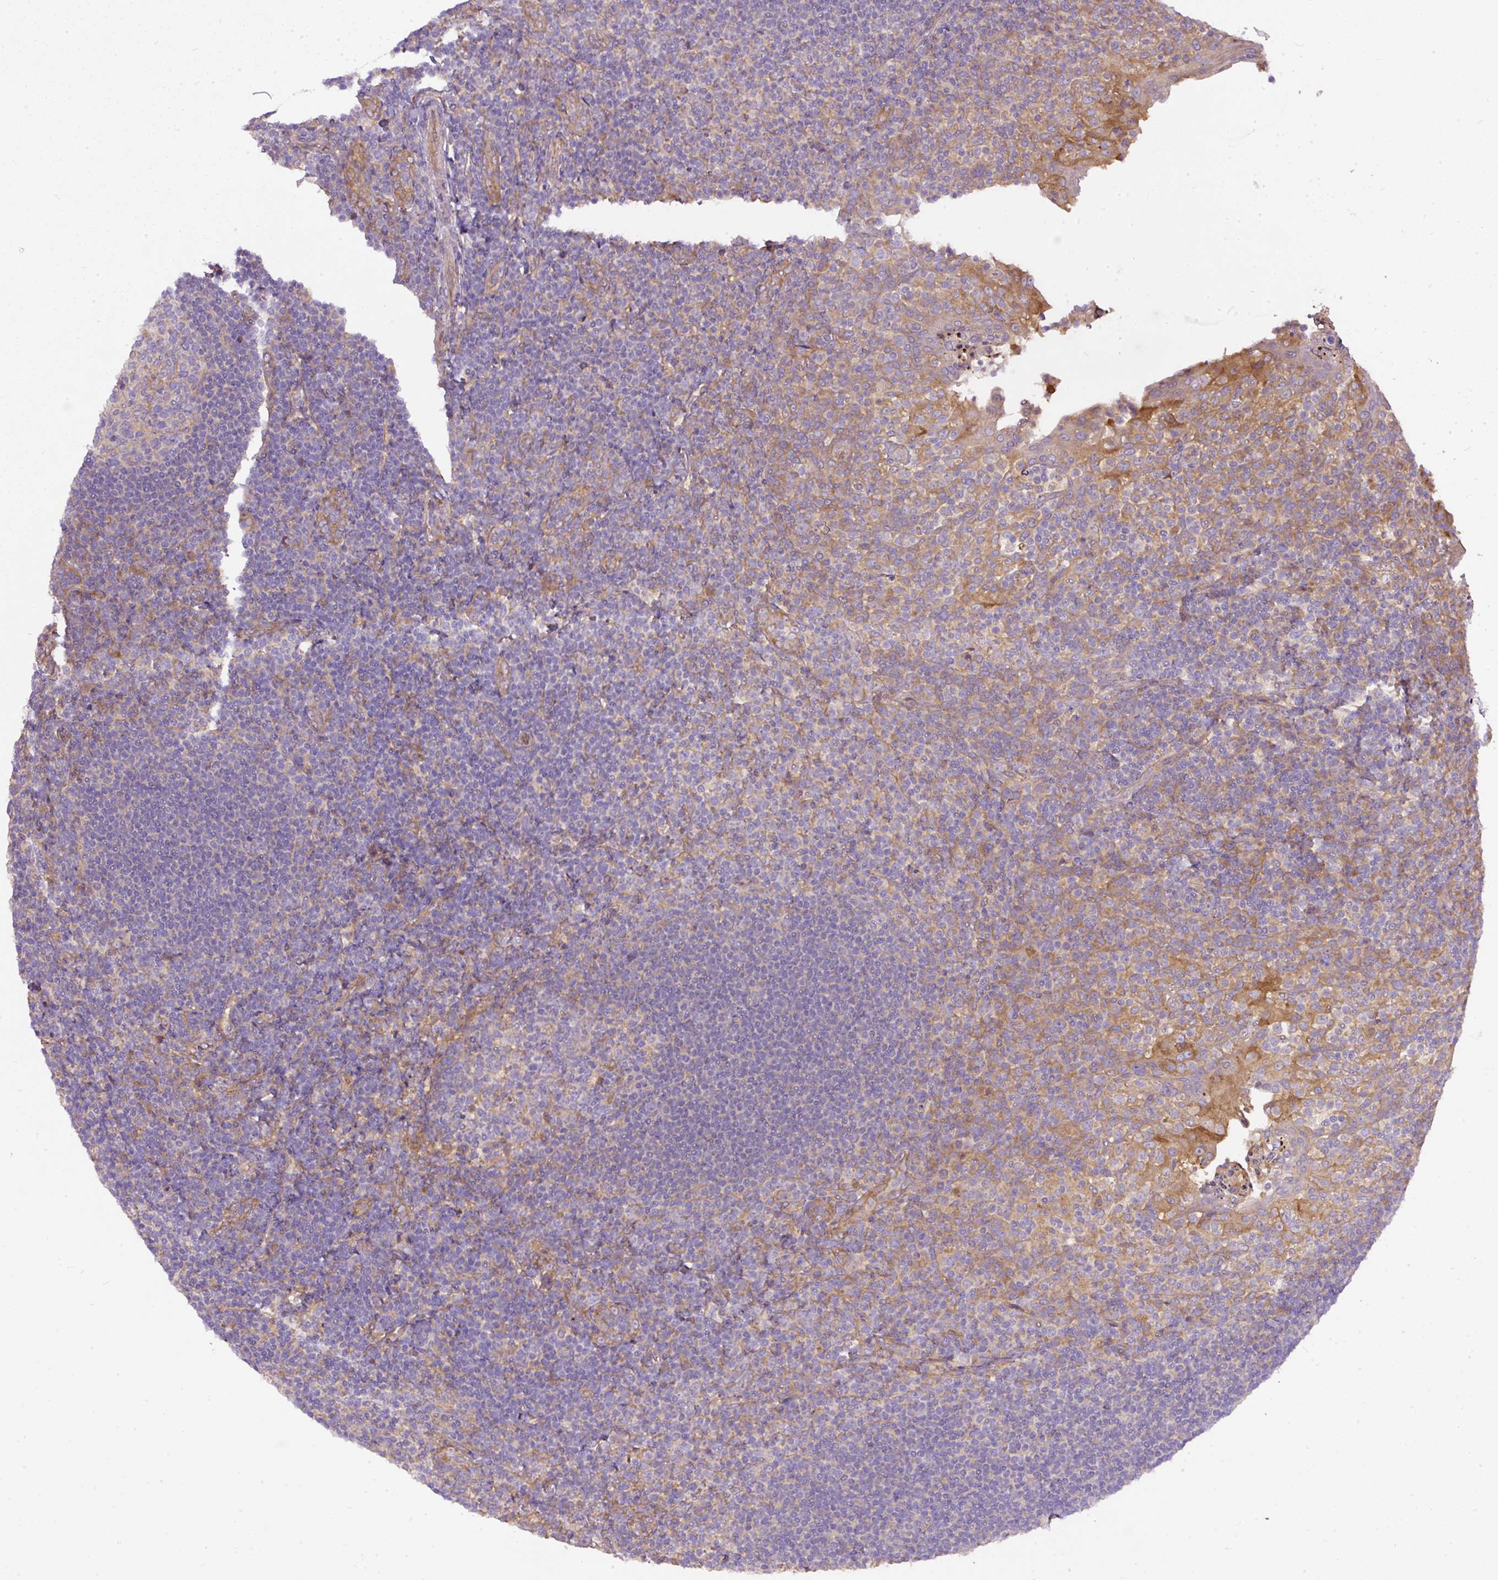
{"staining": {"intensity": "negative", "quantity": "none", "location": "none"}, "tissue": "tonsil", "cell_type": "Germinal center cells", "image_type": "normal", "snomed": [{"axis": "morphology", "description": "Normal tissue, NOS"}, {"axis": "topography", "description": "Tonsil"}], "caption": "This is a micrograph of immunohistochemistry staining of normal tonsil, which shows no staining in germinal center cells.", "gene": "DAPK1", "patient": {"sex": "female", "age": 10}}